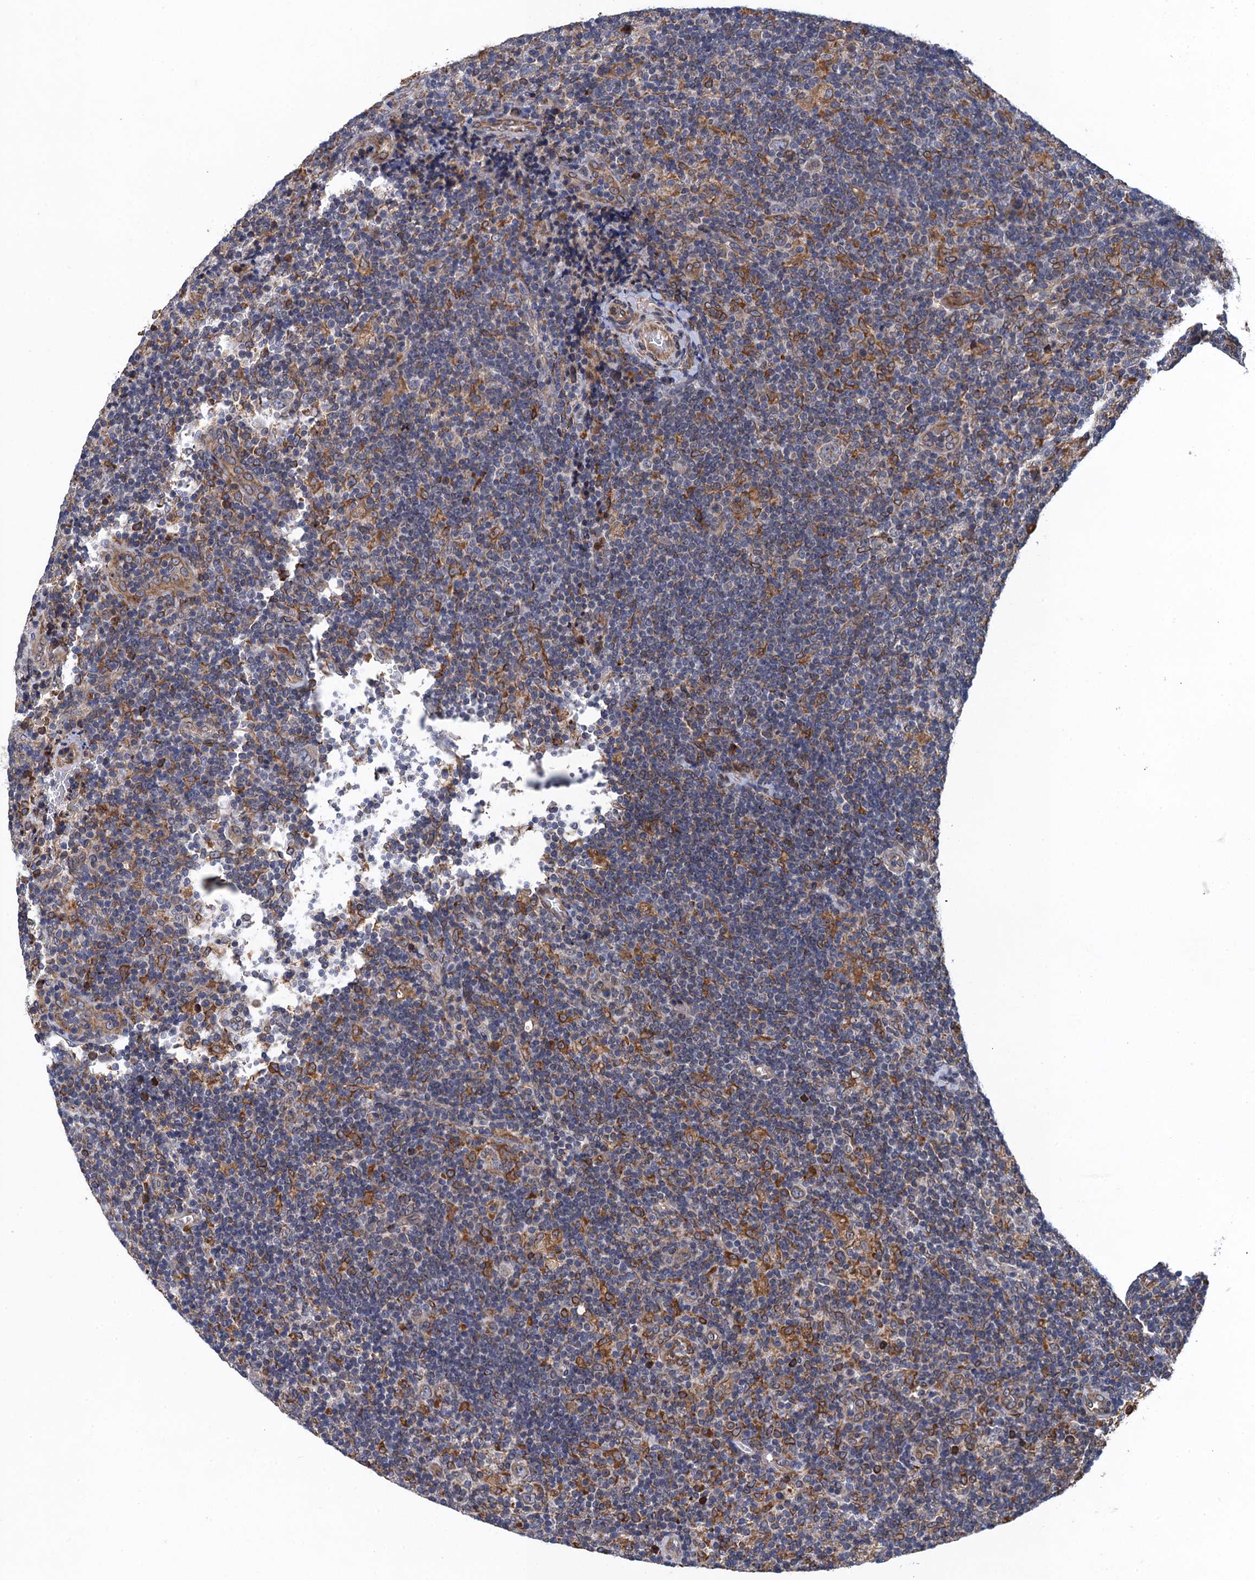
{"staining": {"intensity": "moderate", "quantity": "<25%", "location": "cytoplasmic/membranous"}, "tissue": "lymphoma", "cell_type": "Tumor cells", "image_type": "cancer", "snomed": [{"axis": "morphology", "description": "Hodgkin's disease, NOS"}, {"axis": "topography", "description": "Lymph node"}], "caption": "IHC of Hodgkin's disease shows low levels of moderate cytoplasmic/membranous staining in about <25% of tumor cells.", "gene": "ARMC5", "patient": {"sex": "female", "age": 57}}